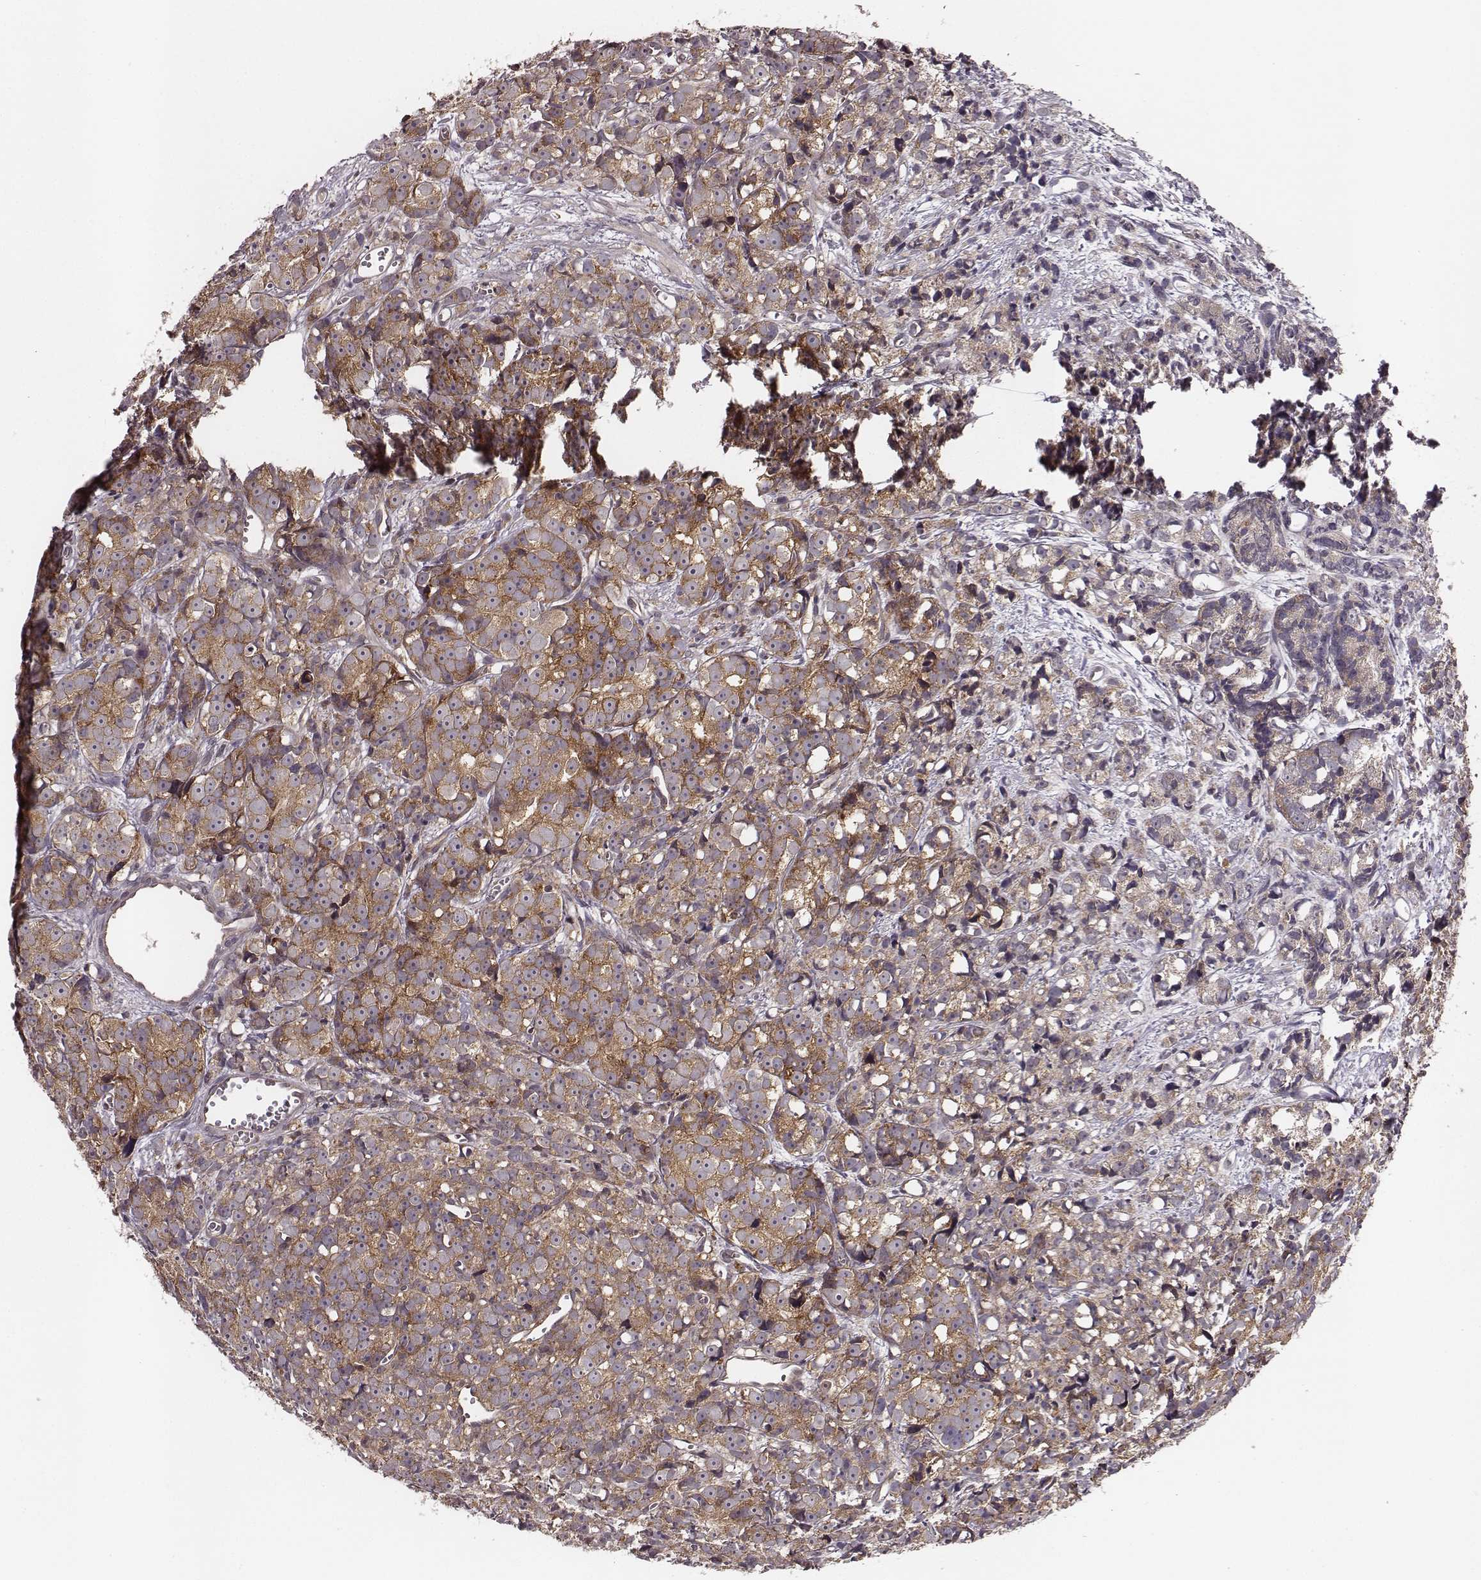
{"staining": {"intensity": "moderate", "quantity": ">75%", "location": "cytoplasmic/membranous"}, "tissue": "prostate cancer", "cell_type": "Tumor cells", "image_type": "cancer", "snomed": [{"axis": "morphology", "description": "Adenocarcinoma, High grade"}, {"axis": "topography", "description": "Prostate"}], "caption": "Moderate cytoplasmic/membranous protein expression is present in about >75% of tumor cells in prostate cancer (high-grade adenocarcinoma).", "gene": "VPS26A", "patient": {"sex": "male", "age": 77}}